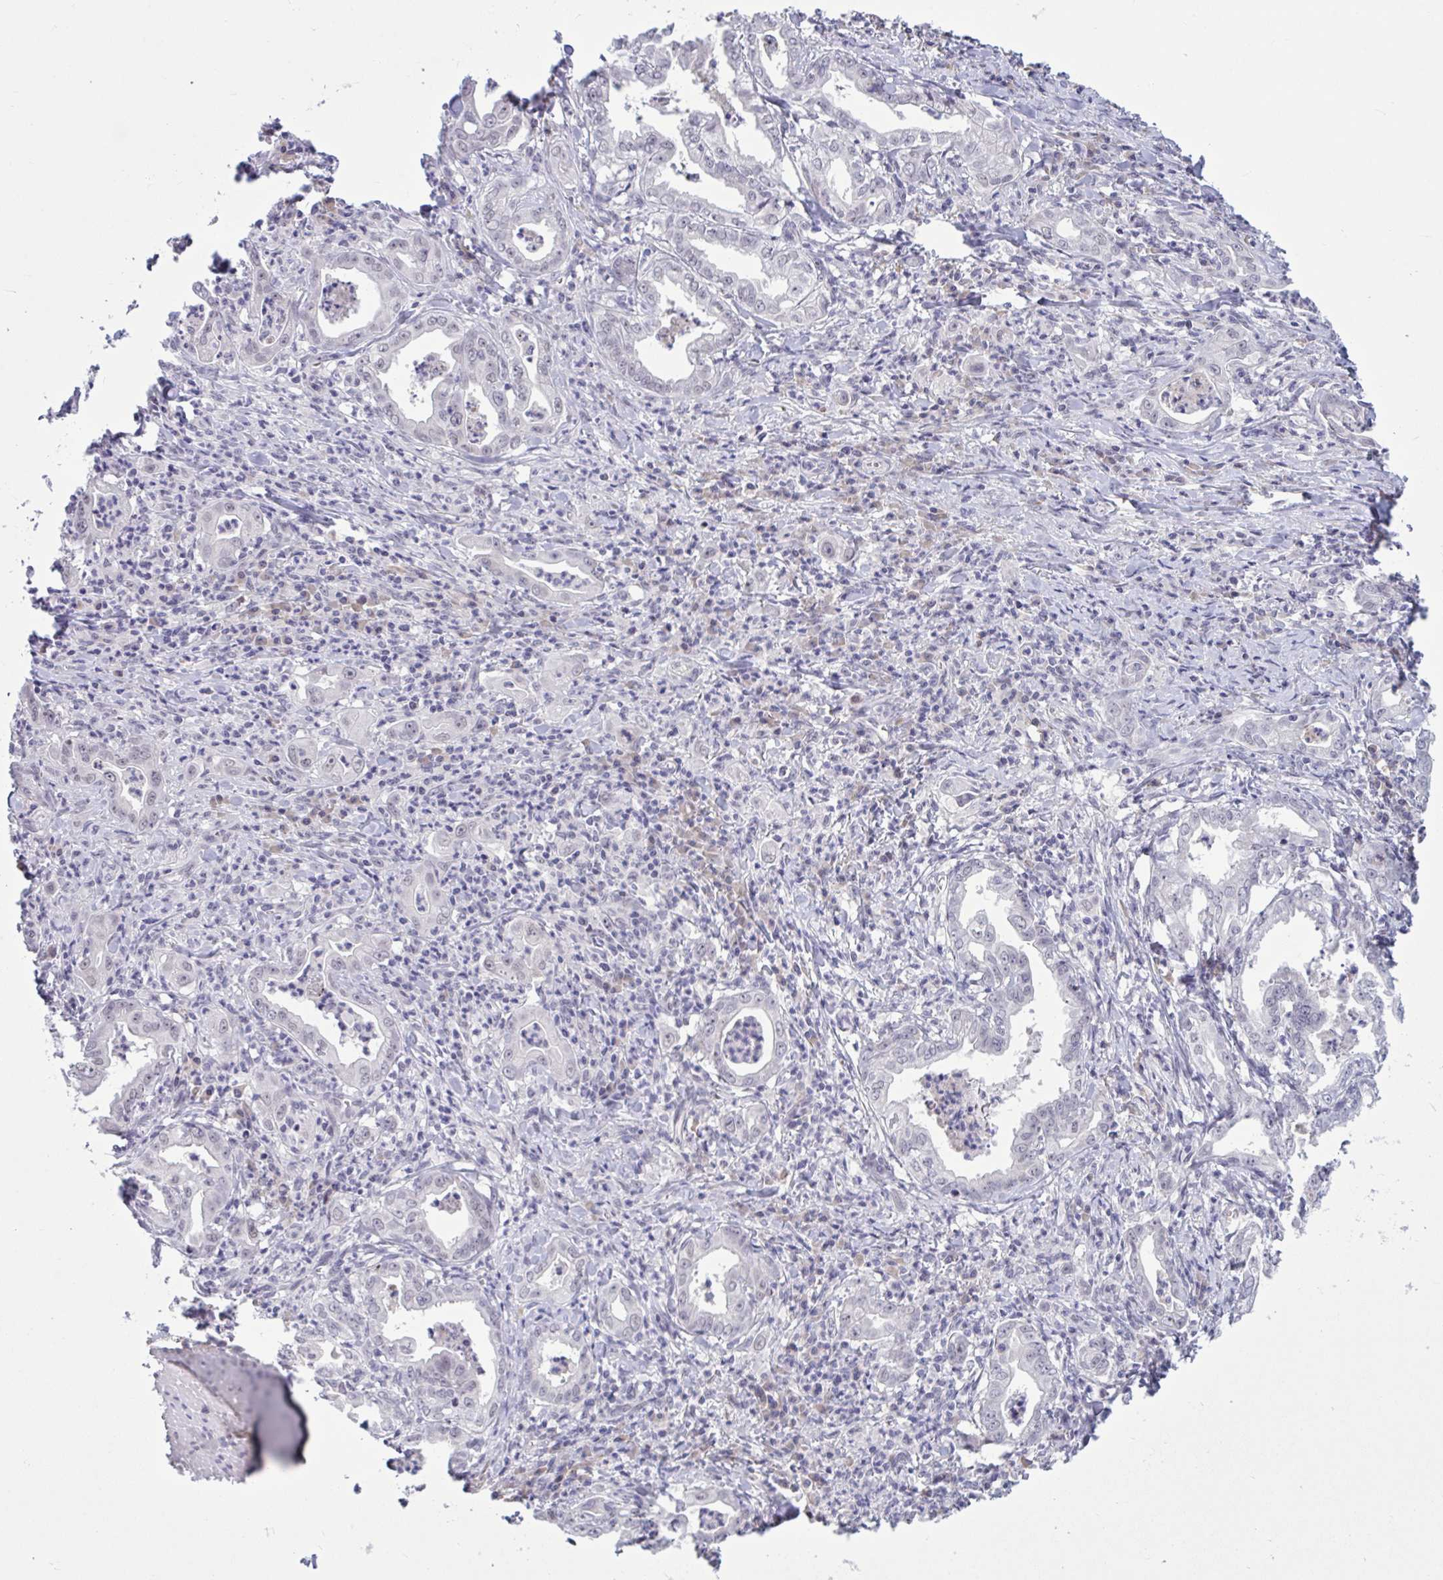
{"staining": {"intensity": "negative", "quantity": "none", "location": "none"}, "tissue": "stomach cancer", "cell_type": "Tumor cells", "image_type": "cancer", "snomed": [{"axis": "morphology", "description": "Adenocarcinoma, NOS"}, {"axis": "topography", "description": "Stomach, upper"}], "caption": "Immunohistochemistry (IHC) of human stomach cancer demonstrates no positivity in tumor cells.", "gene": "CNGB3", "patient": {"sex": "female", "age": 79}}